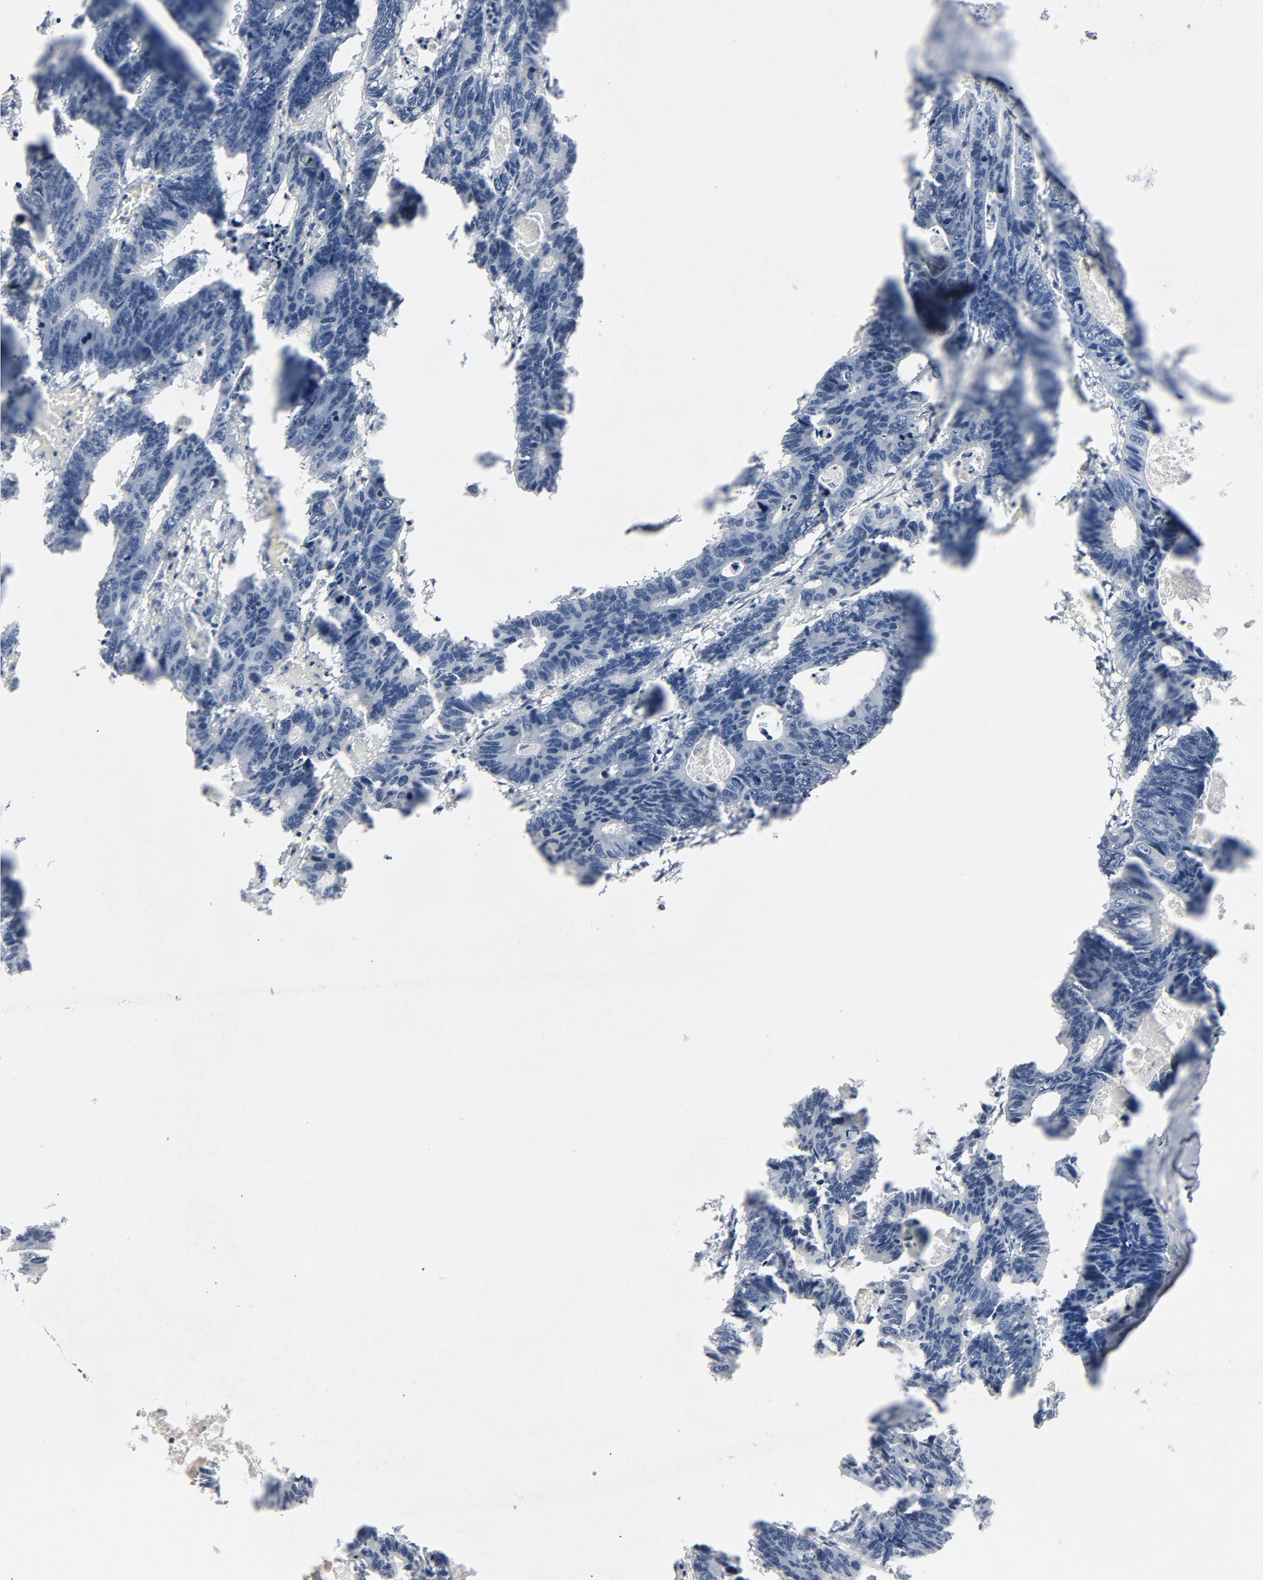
{"staining": {"intensity": "negative", "quantity": "none", "location": "none"}, "tissue": "colorectal cancer", "cell_type": "Tumor cells", "image_type": "cancer", "snomed": [{"axis": "morphology", "description": "Adenocarcinoma, NOS"}, {"axis": "topography", "description": "Colon"}], "caption": "An immunohistochemistry micrograph of adenocarcinoma (colorectal) is shown. There is no staining in tumor cells of adenocarcinoma (colorectal).", "gene": "ZCCHC13", "patient": {"sex": "female", "age": 55}}